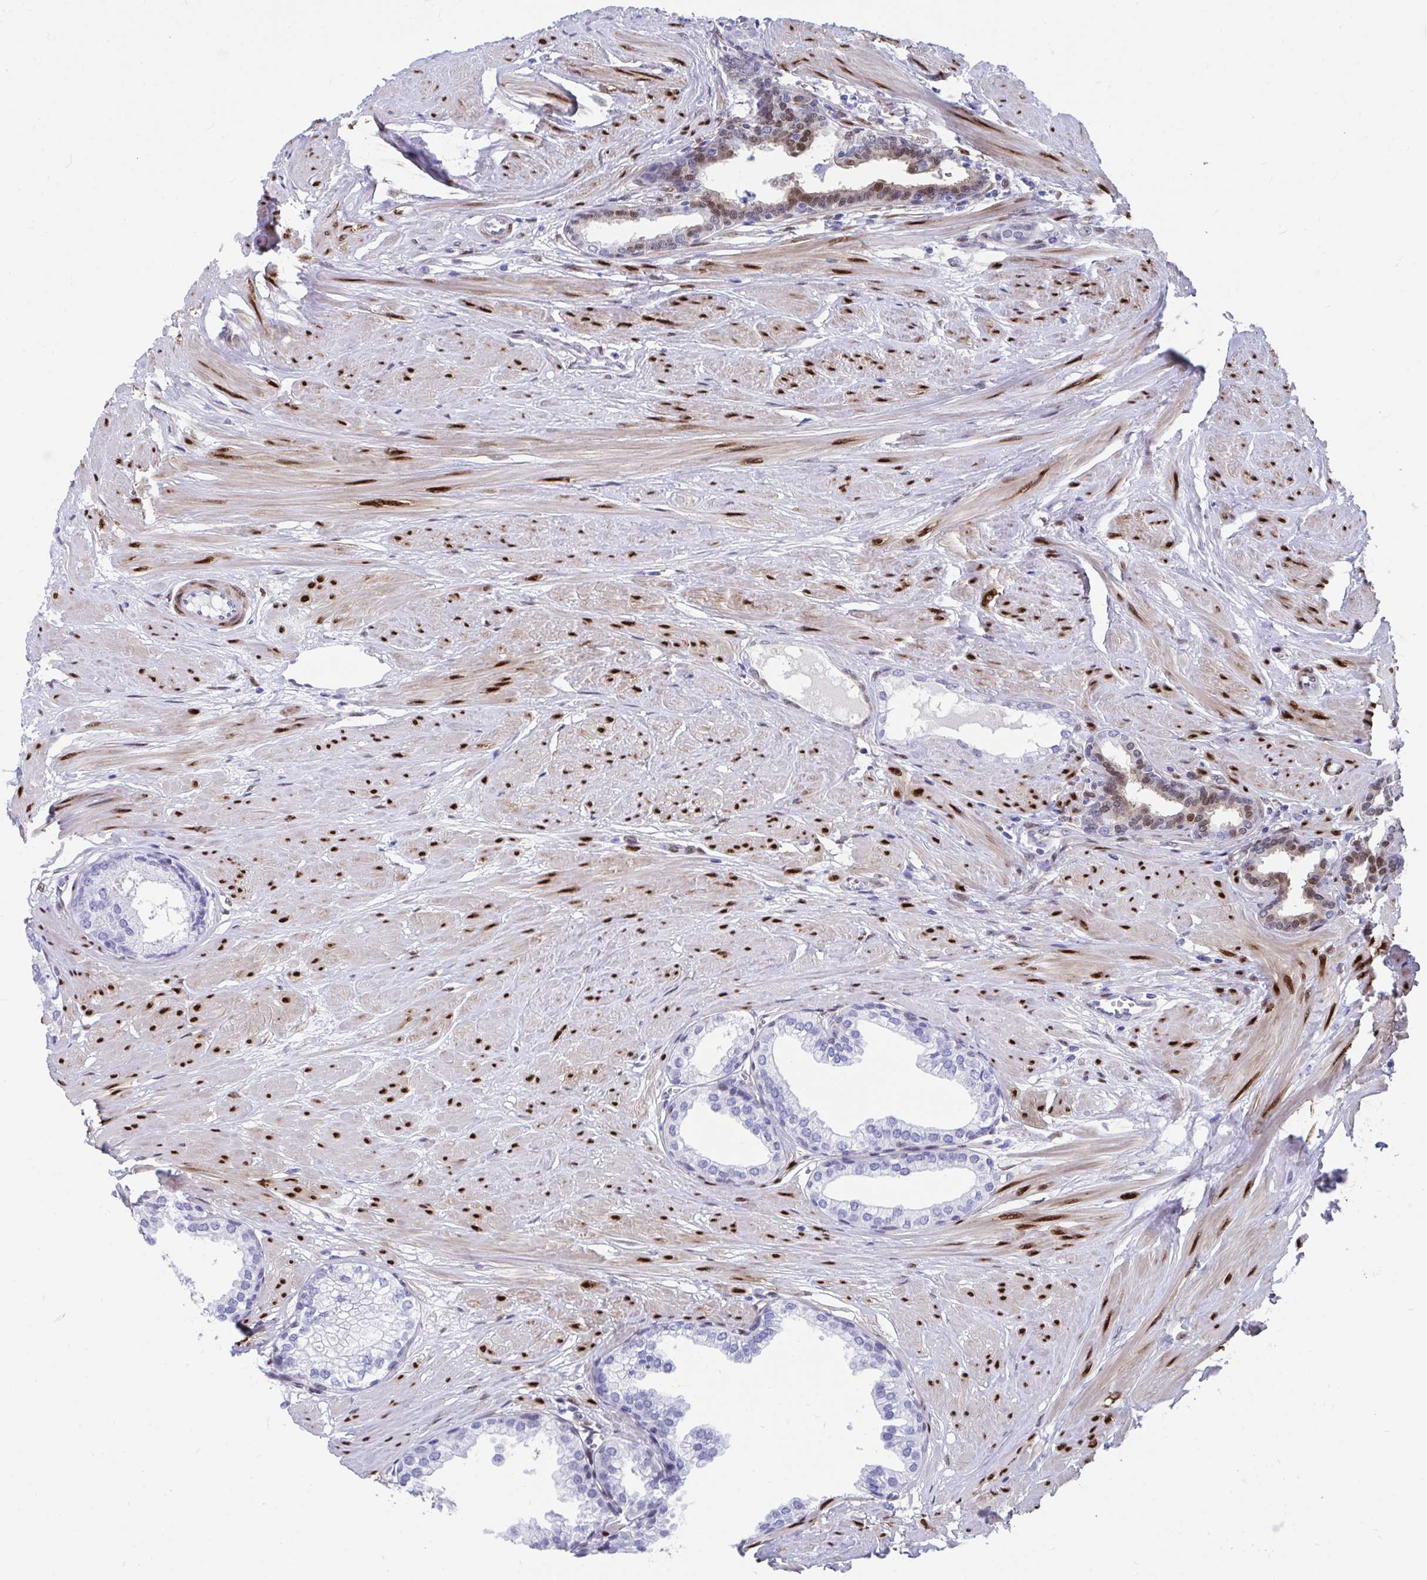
{"staining": {"intensity": "moderate", "quantity": "<25%", "location": "cytoplasmic/membranous,nuclear"}, "tissue": "prostate", "cell_type": "Glandular cells", "image_type": "normal", "snomed": [{"axis": "morphology", "description": "Normal tissue, NOS"}, {"axis": "topography", "description": "Prostate"}, {"axis": "topography", "description": "Peripheral nerve tissue"}], "caption": "Immunohistochemistry (DAB) staining of benign prostate exhibits moderate cytoplasmic/membranous,nuclear protein staining in about <25% of glandular cells. (Stains: DAB in brown, nuclei in blue, Microscopy: brightfield microscopy at high magnification).", "gene": "RBPMS", "patient": {"sex": "male", "age": 55}}